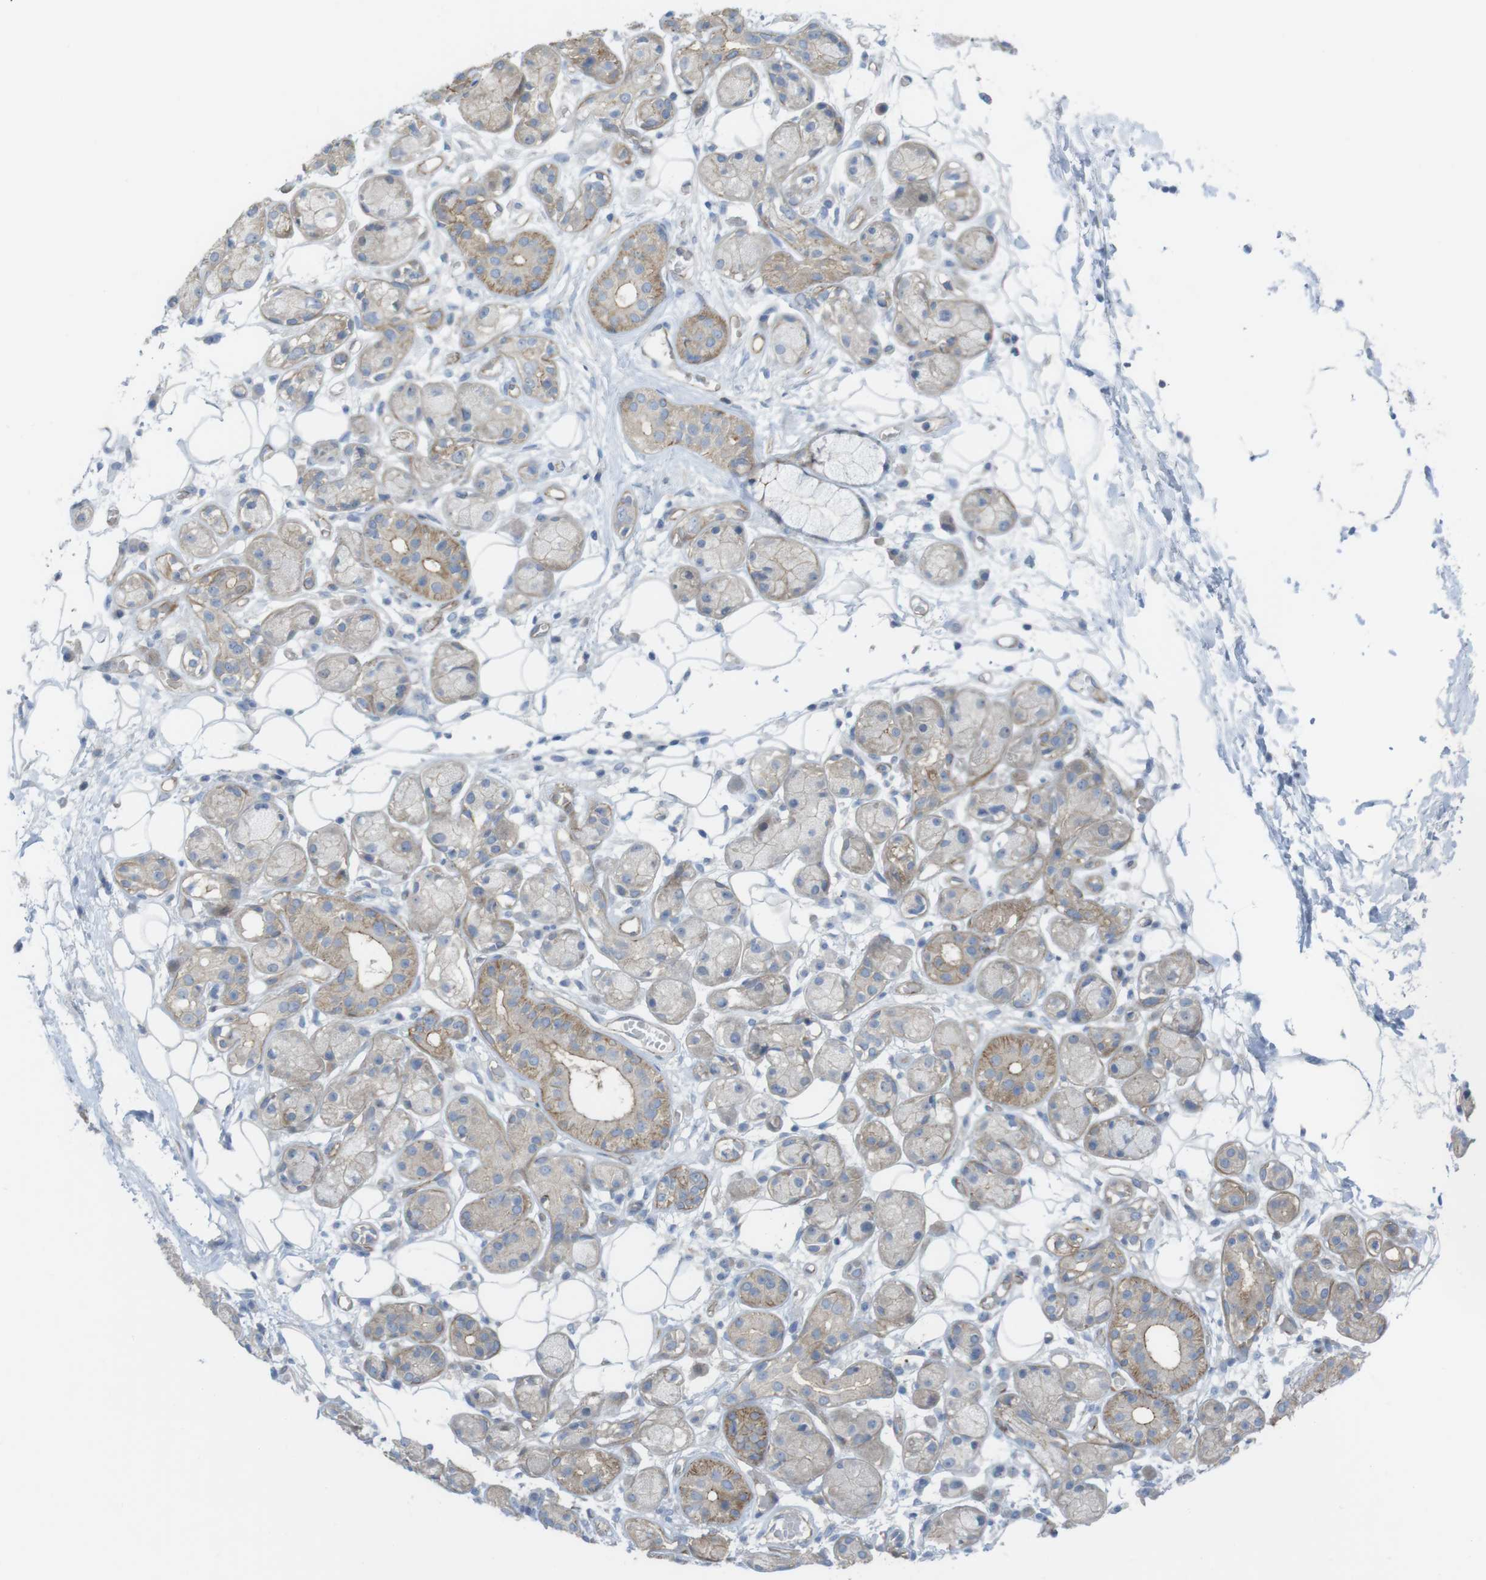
{"staining": {"intensity": "negative", "quantity": "none", "location": "none"}, "tissue": "adipose tissue", "cell_type": "Adipocytes", "image_type": "normal", "snomed": [{"axis": "morphology", "description": "Normal tissue, NOS"}, {"axis": "morphology", "description": "Inflammation, NOS"}, {"axis": "topography", "description": "Vascular tissue"}, {"axis": "topography", "description": "Salivary gland"}], "caption": "Immunohistochemical staining of benign adipose tissue exhibits no significant expression in adipocytes.", "gene": "PREX2", "patient": {"sex": "female", "age": 75}}